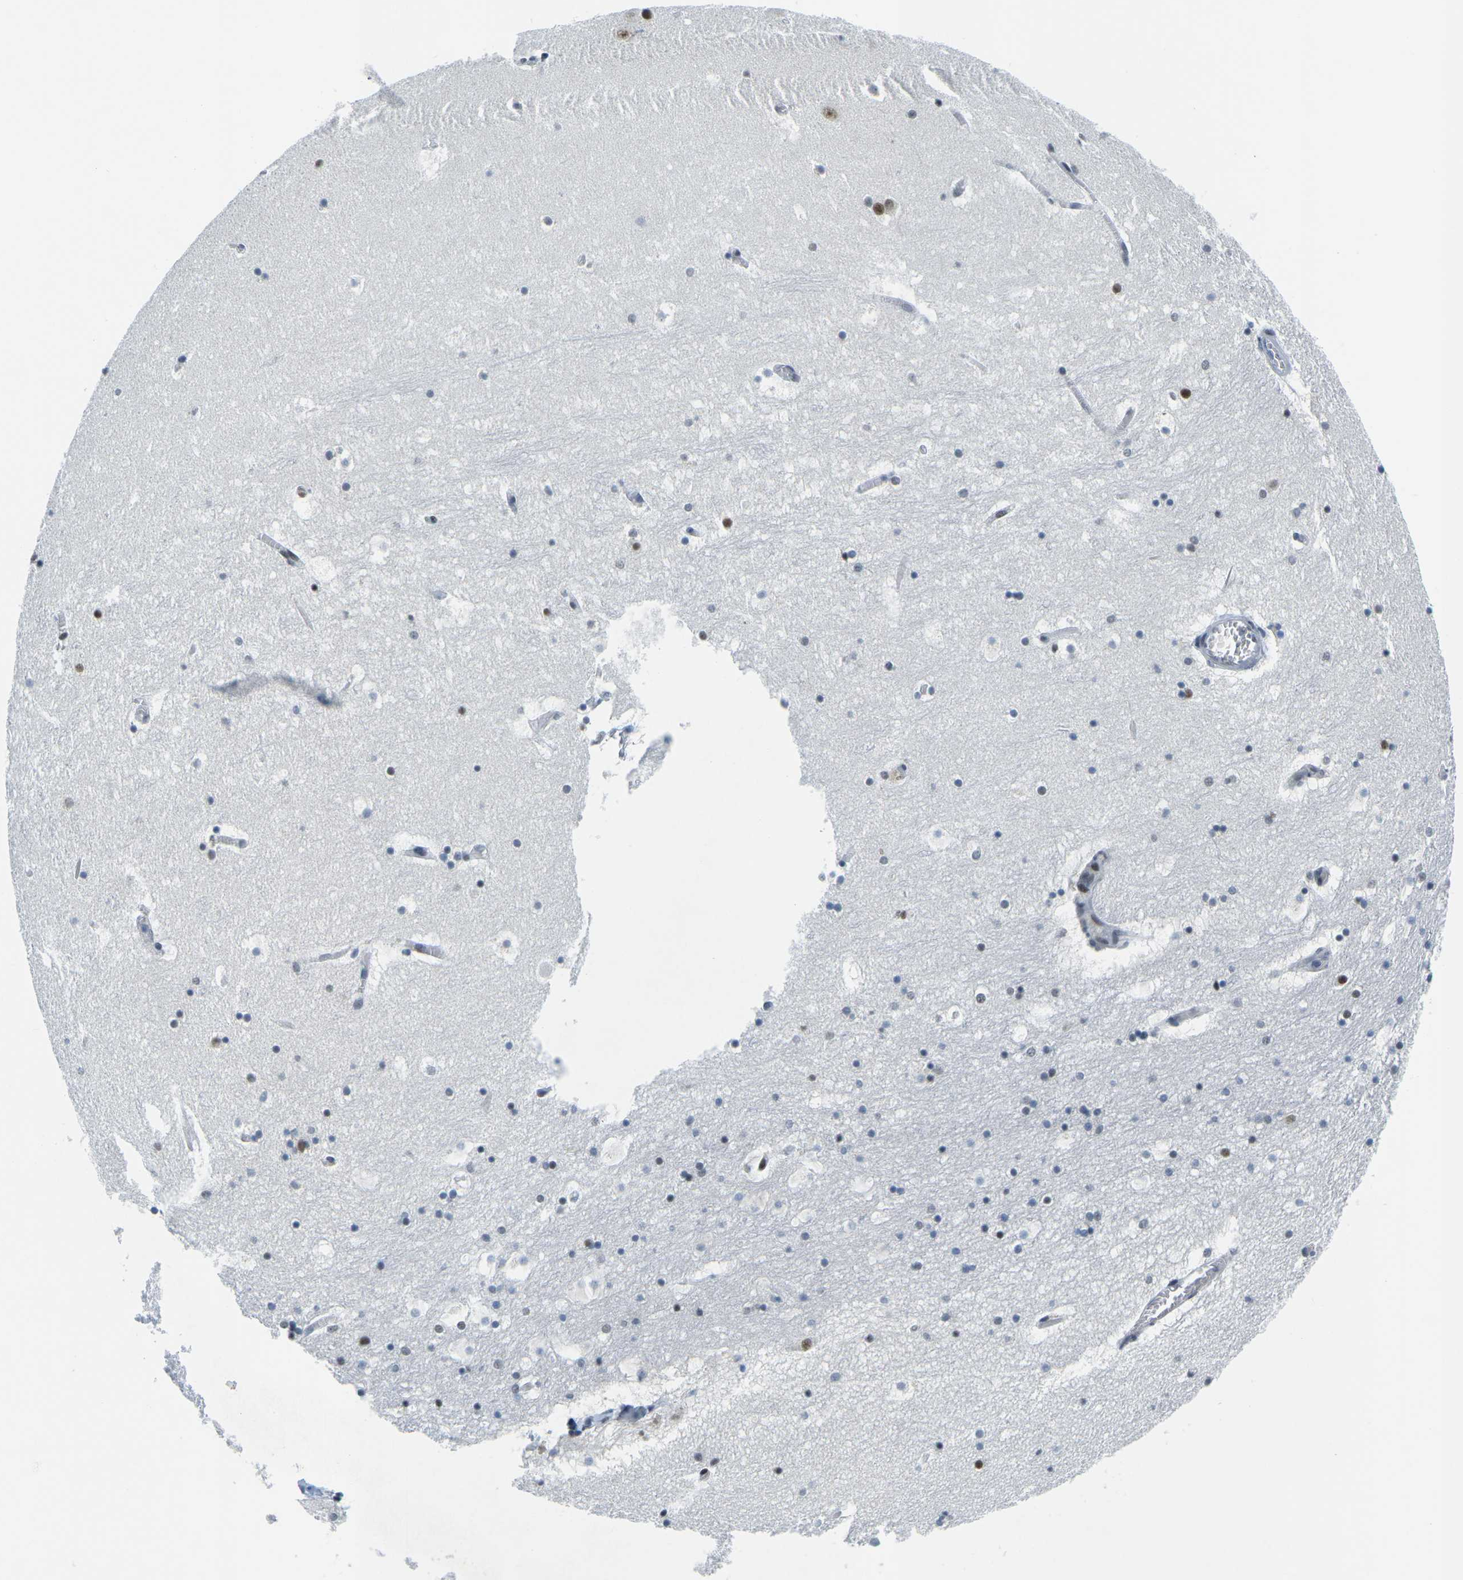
{"staining": {"intensity": "weak", "quantity": "<25%", "location": "nuclear"}, "tissue": "hippocampus", "cell_type": "Glial cells", "image_type": "normal", "snomed": [{"axis": "morphology", "description": "Normal tissue, NOS"}, {"axis": "topography", "description": "Hippocampus"}], "caption": "Immunohistochemistry of benign hippocampus shows no positivity in glial cells. (Brightfield microscopy of DAB (3,3'-diaminobenzidine) immunohistochemistry (IHC) at high magnification).", "gene": "PRPF8", "patient": {"sex": "male", "age": 45}}